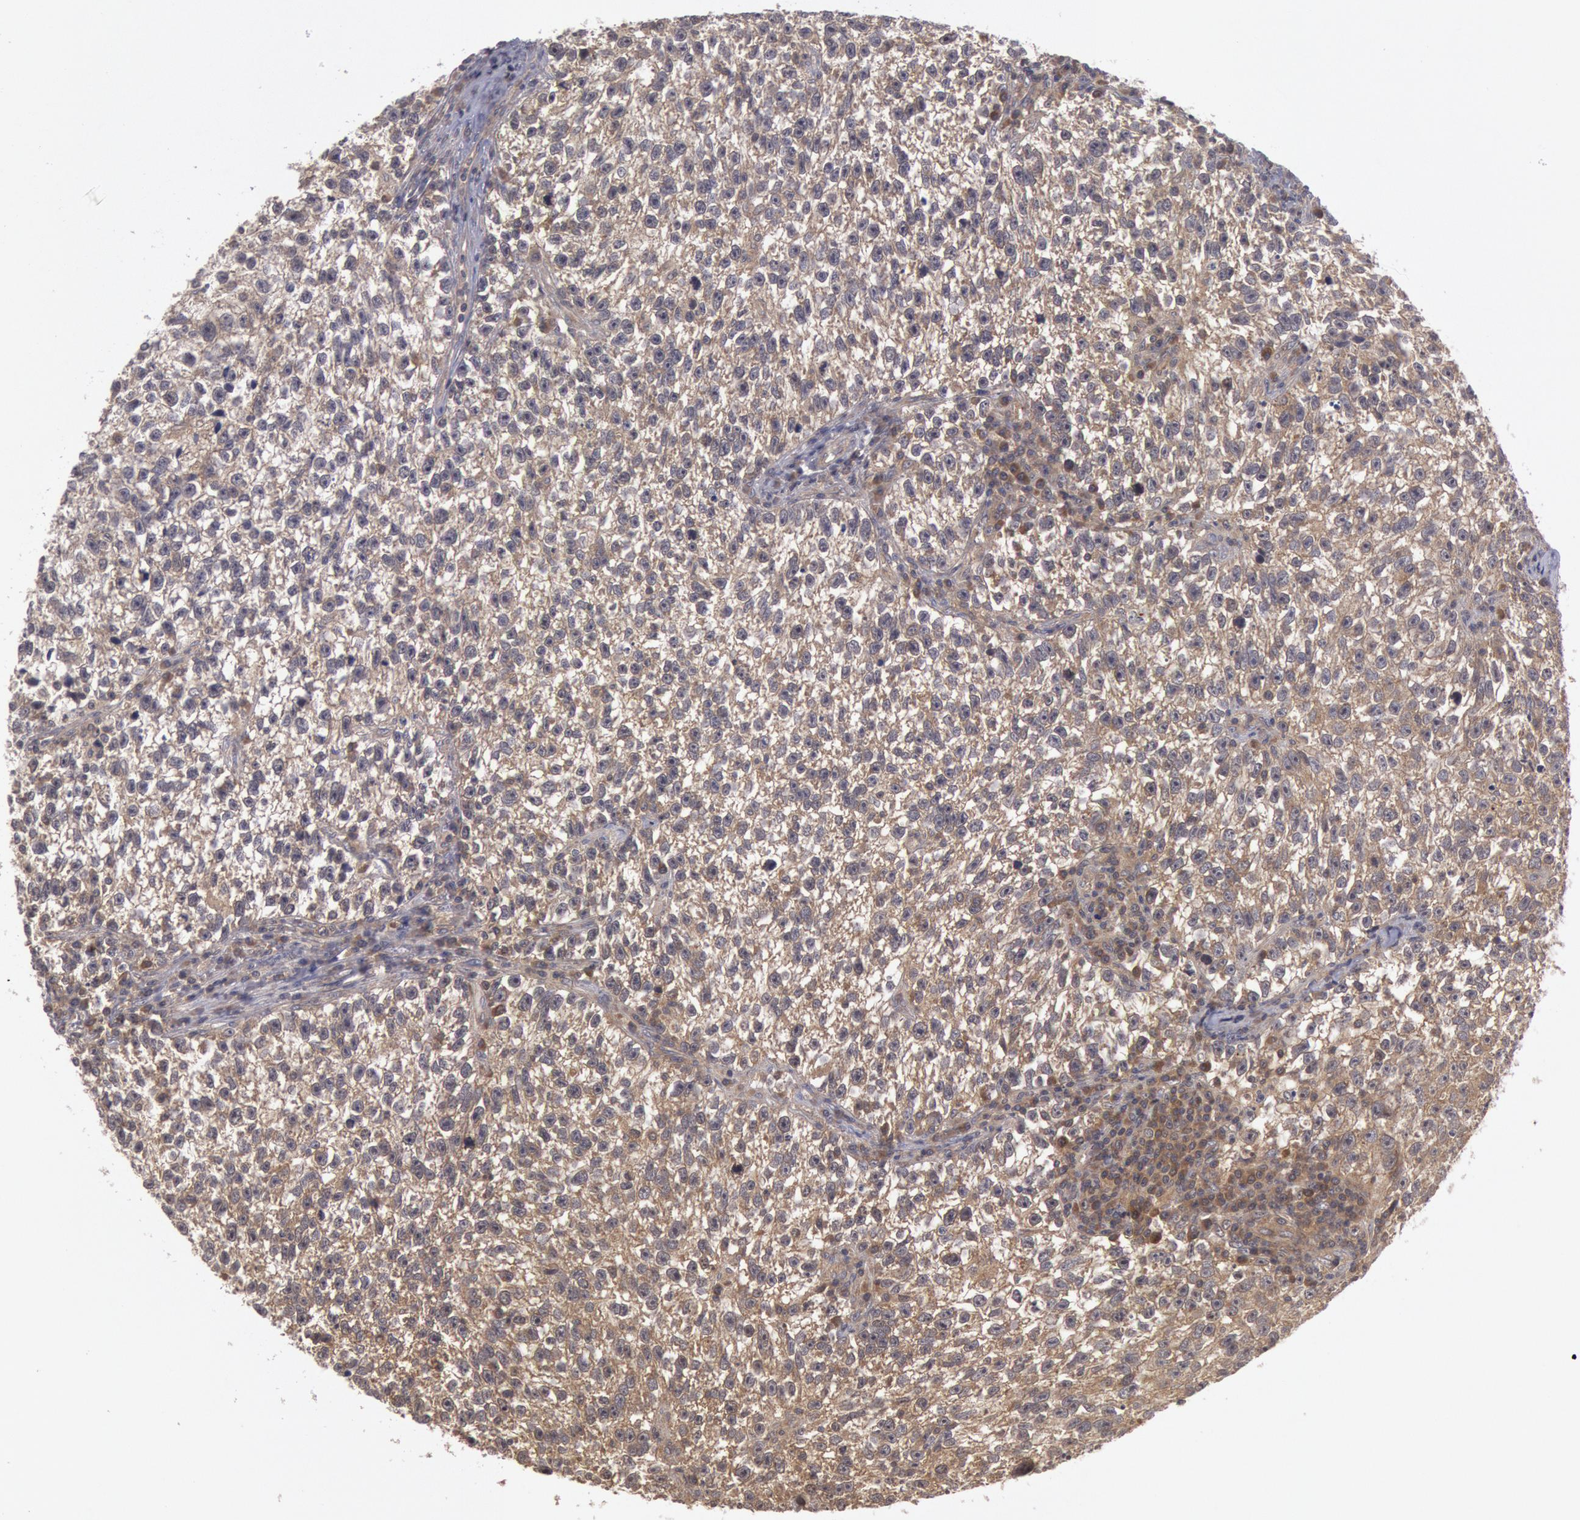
{"staining": {"intensity": "moderate", "quantity": ">75%", "location": "cytoplasmic/membranous"}, "tissue": "testis cancer", "cell_type": "Tumor cells", "image_type": "cancer", "snomed": [{"axis": "morphology", "description": "Seminoma, NOS"}, {"axis": "topography", "description": "Testis"}], "caption": "Human testis cancer stained with a brown dye demonstrates moderate cytoplasmic/membranous positive staining in approximately >75% of tumor cells.", "gene": "BRAF", "patient": {"sex": "male", "age": 38}}